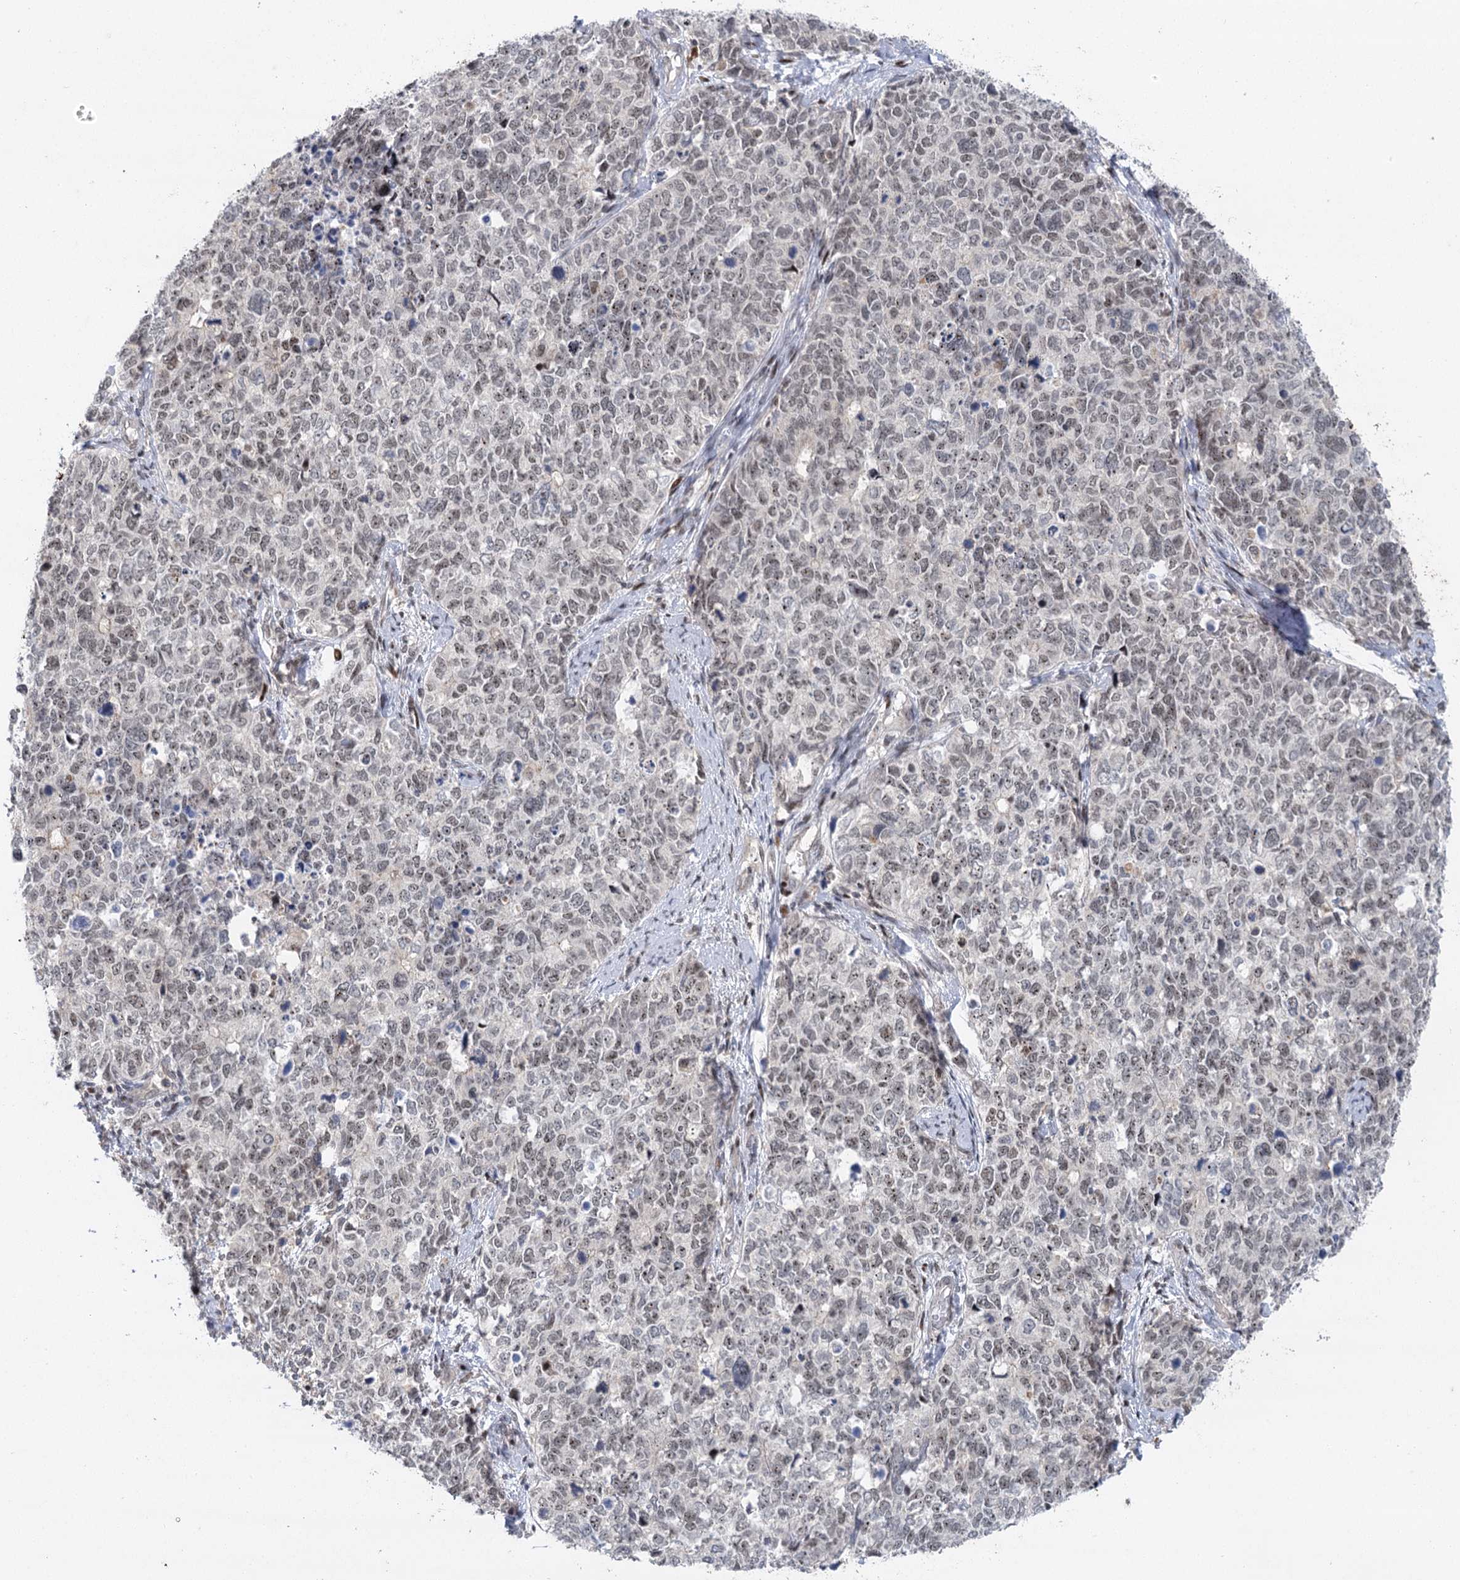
{"staining": {"intensity": "weak", "quantity": "<25%", "location": "nuclear"}, "tissue": "cervical cancer", "cell_type": "Tumor cells", "image_type": "cancer", "snomed": [{"axis": "morphology", "description": "Squamous cell carcinoma, NOS"}, {"axis": "topography", "description": "Cervix"}], "caption": "Immunohistochemistry (IHC) micrograph of human cervical squamous cell carcinoma stained for a protein (brown), which shows no expression in tumor cells. (DAB IHC visualized using brightfield microscopy, high magnification).", "gene": "IL11RA", "patient": {"sex": "female", "age": 63}}